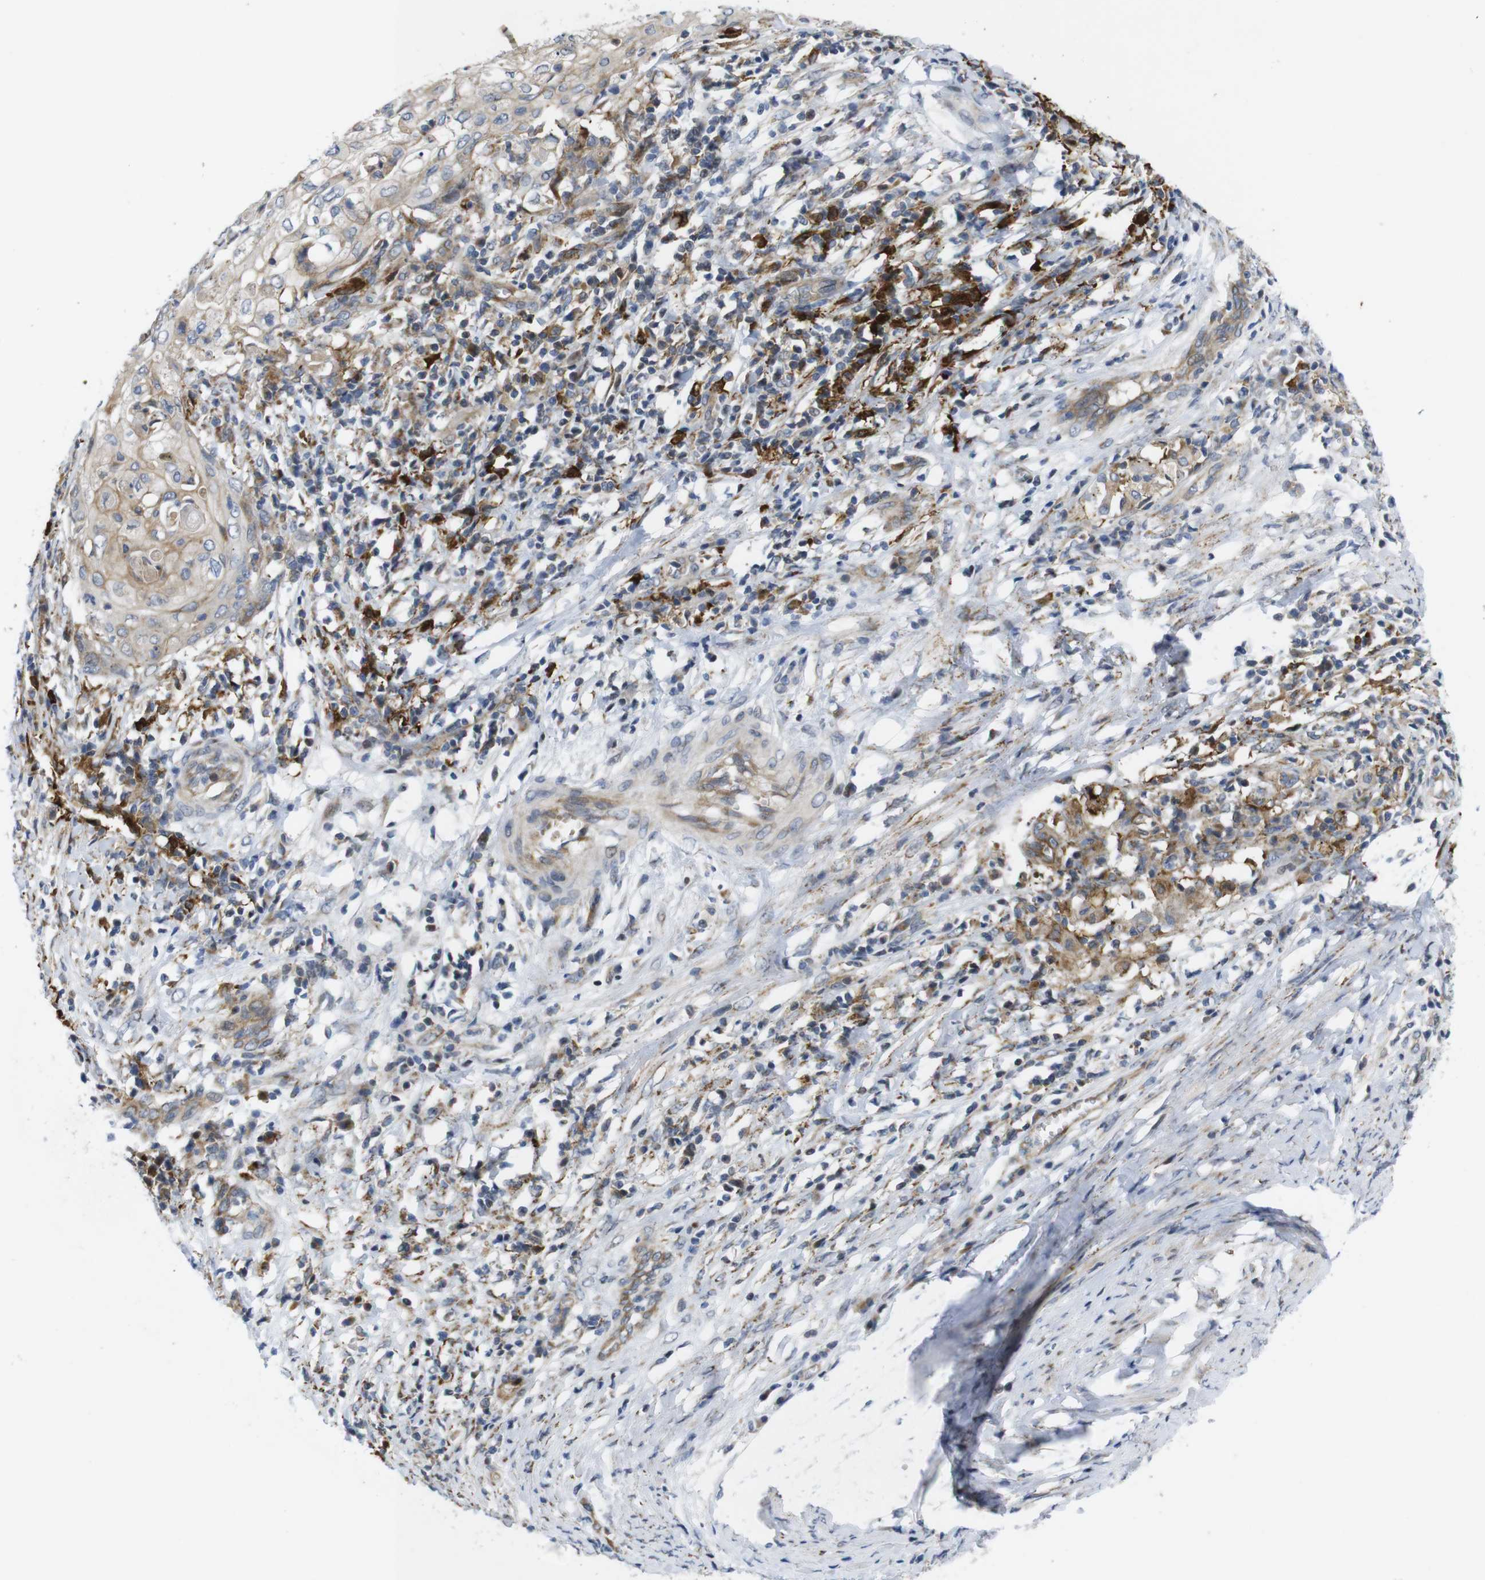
{"staining": {"intensity": "weak", "quantity": "25%-75%", "location": "cytoplasmic/membranous"}, "tissue": "cervical cancer", "cell_type": "Tumor cells", "image_type": "cancer", "snomed": [{"axis": "morphology", "description": "Squamous cell carcinoma, NOS"}, {"axis": "topography", "description": "Cervix"}], "caption": "Cervical cancer stained with IHC shows weak cytoplasmic/membranous expression in approximately 25%-75% of tumor cells.", "gene": "ROBO2", "patient": {"sex": "female", "age": 39}}